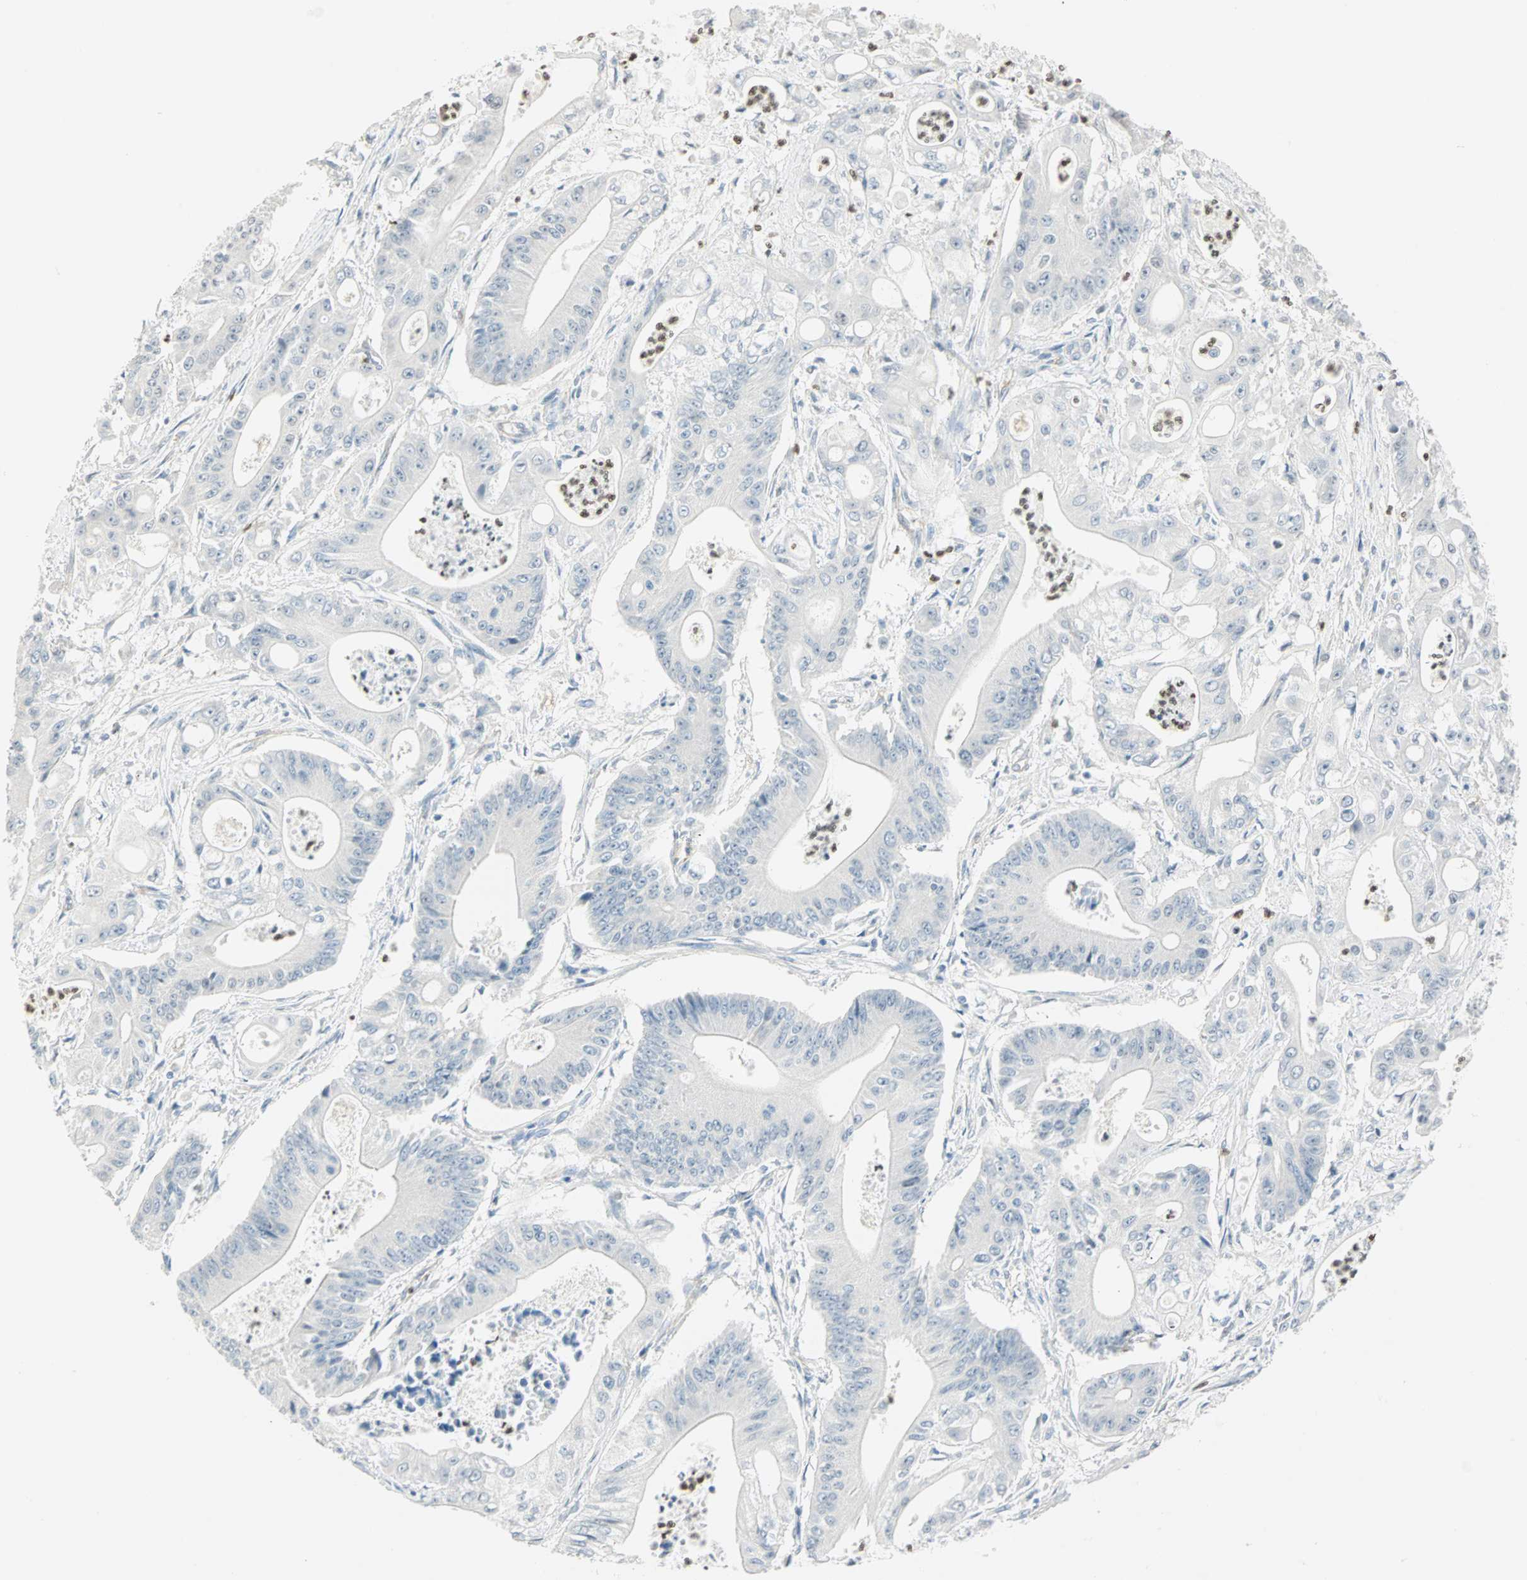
{"staining": {"intensity": "negative", "quantity": "none", "location": "none"}, "tissue": "pancreatic cancer", "cell_type": "Tumor cells", "image_type": "cancer", "snomed": [{"axis": "morphology", "description": "Normal tissue, NOS"}, {"axis": "topography", "description": "Lymph node"}], "caption": "Immunohistochemistry (IHC) of pancreatic cancer displays no expression in tumor cells.", "gene": "MLLT10", "patient": {"sex": "male", "age": 62}}